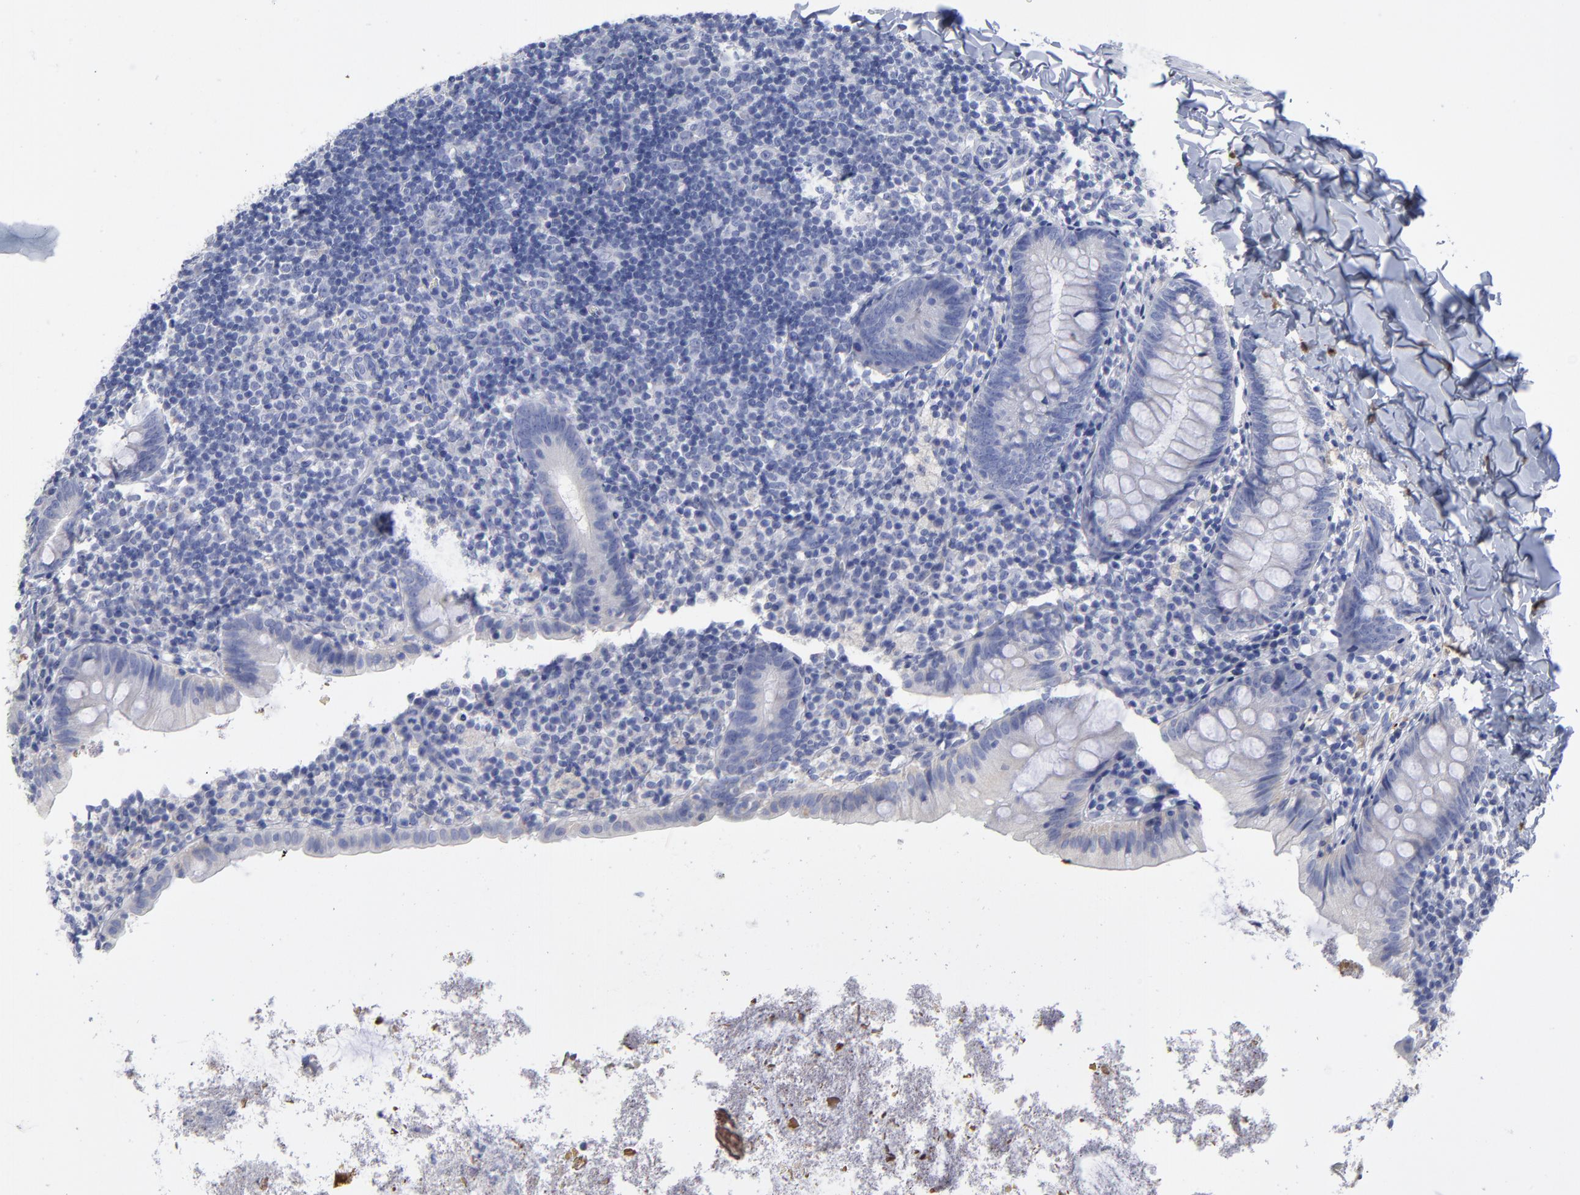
{"staining": {"intensity": "negative", "quantity": "none", "location": "none"}, "tissue": "appendix", "cell_type": "Glandular cells", "image_type": "normal", "snomed": [{"axis": "morphology", "description": "Normal tissue, NOS"}, {"axis": "topography", "description": "Appendix"}], "caption": "High power microscopy histopathology image of an IHC histopathology image of unremarkable appendix, revealing no significant staining in glandular cells.", "gene": "PTP4A1", "patient": {"sex": "female", "age": 9}}